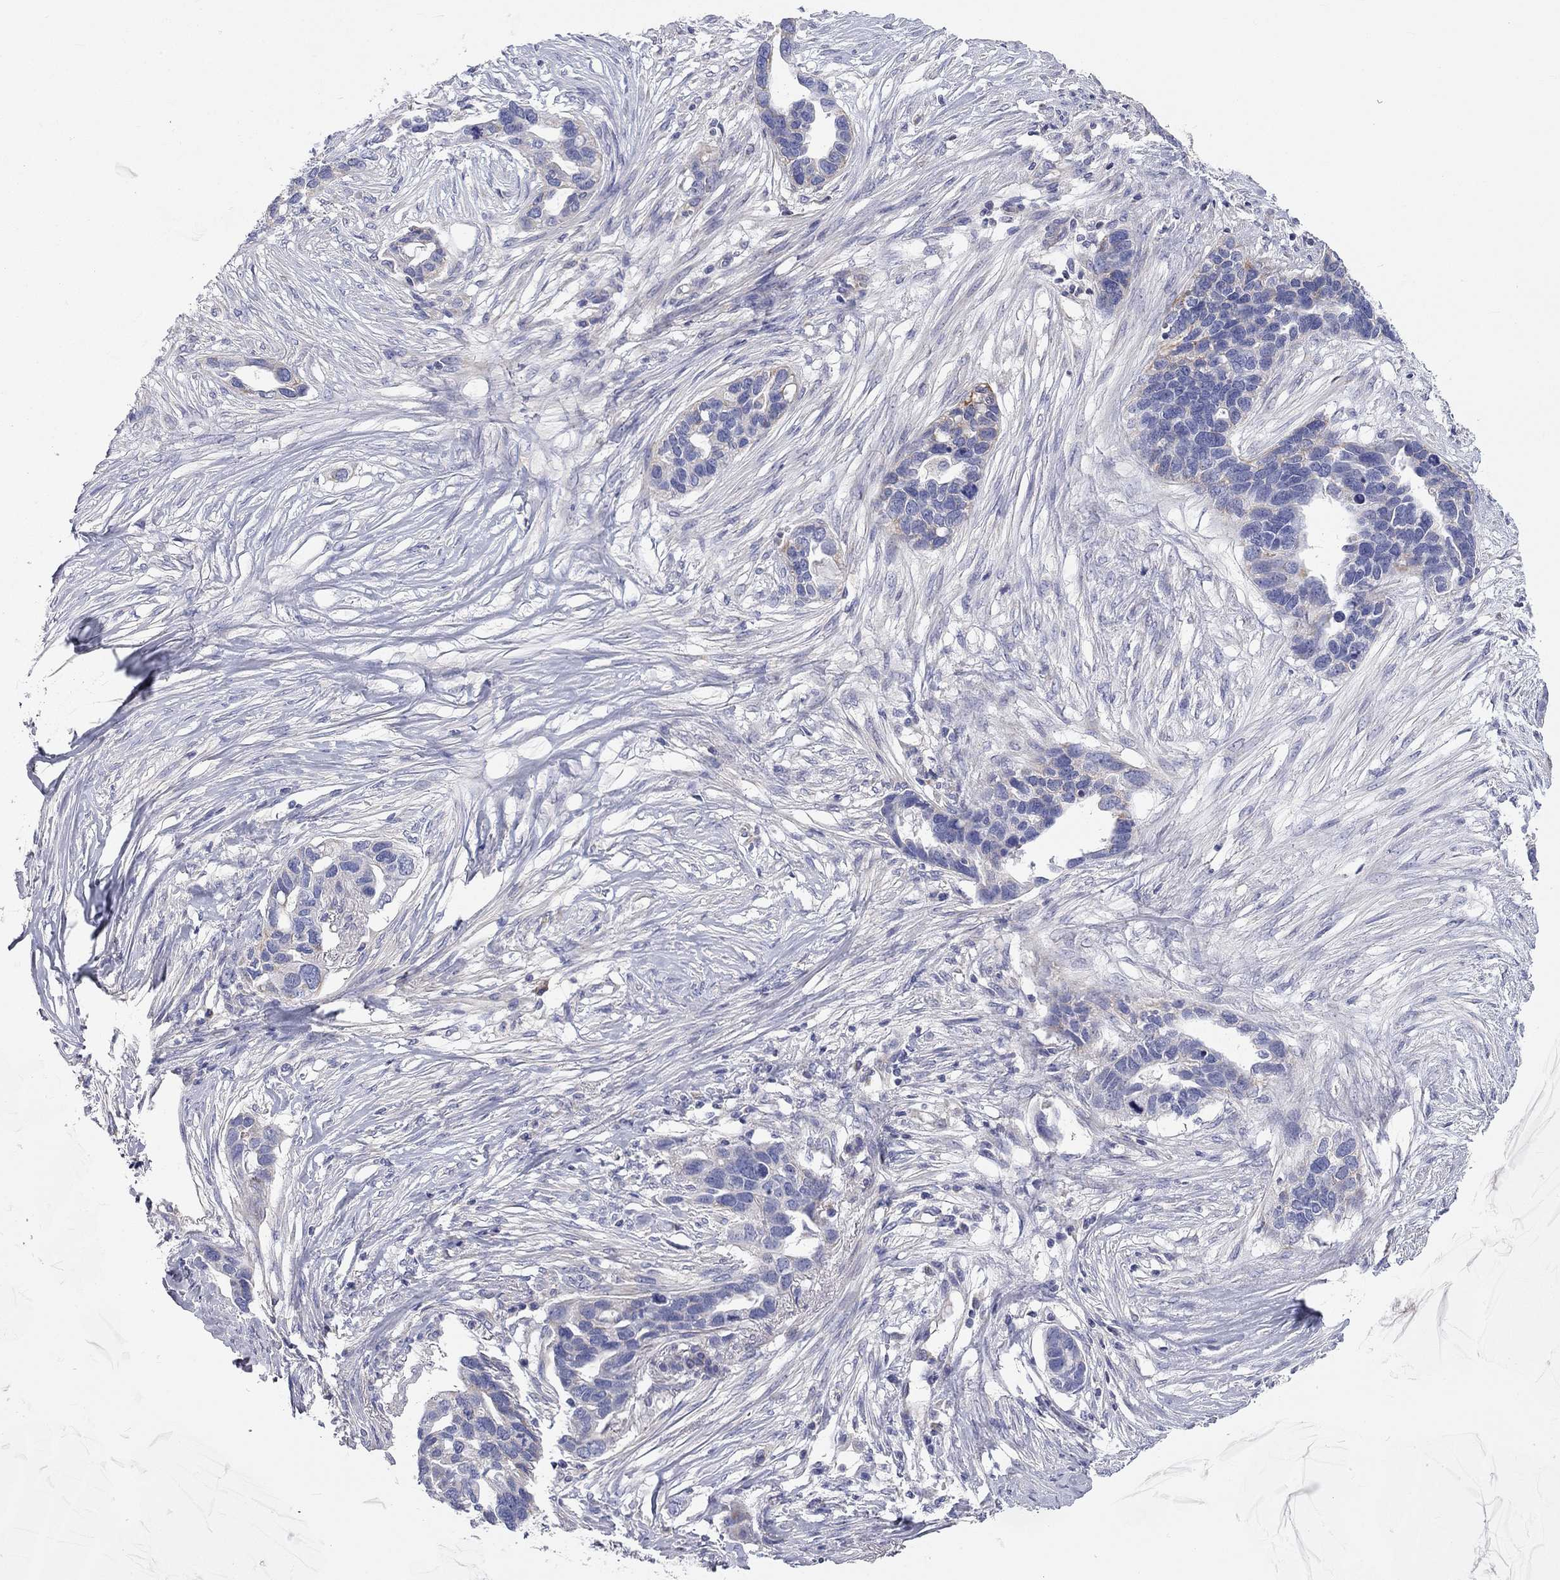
{"staining": {"intensity": "weak", "quantity": "<25%", "location": "cytoplasmic/membranous"}, "tissue": "ovarian cancer", "cell_type": "Tumor cells", "image_type": "cancer", "snomed": [{"axis": "morphology", "description": "Cystadenocarcinoma, serous, NOS"}, {"axis": "topography", "description": "Ovary"}], "caption": "The photomicrograph displays no staining of tumor cells in serous cystadenocarcinoma (ovarian).", "gene": "RCAN1", "patient": {"sex": "female", "age": 54}}